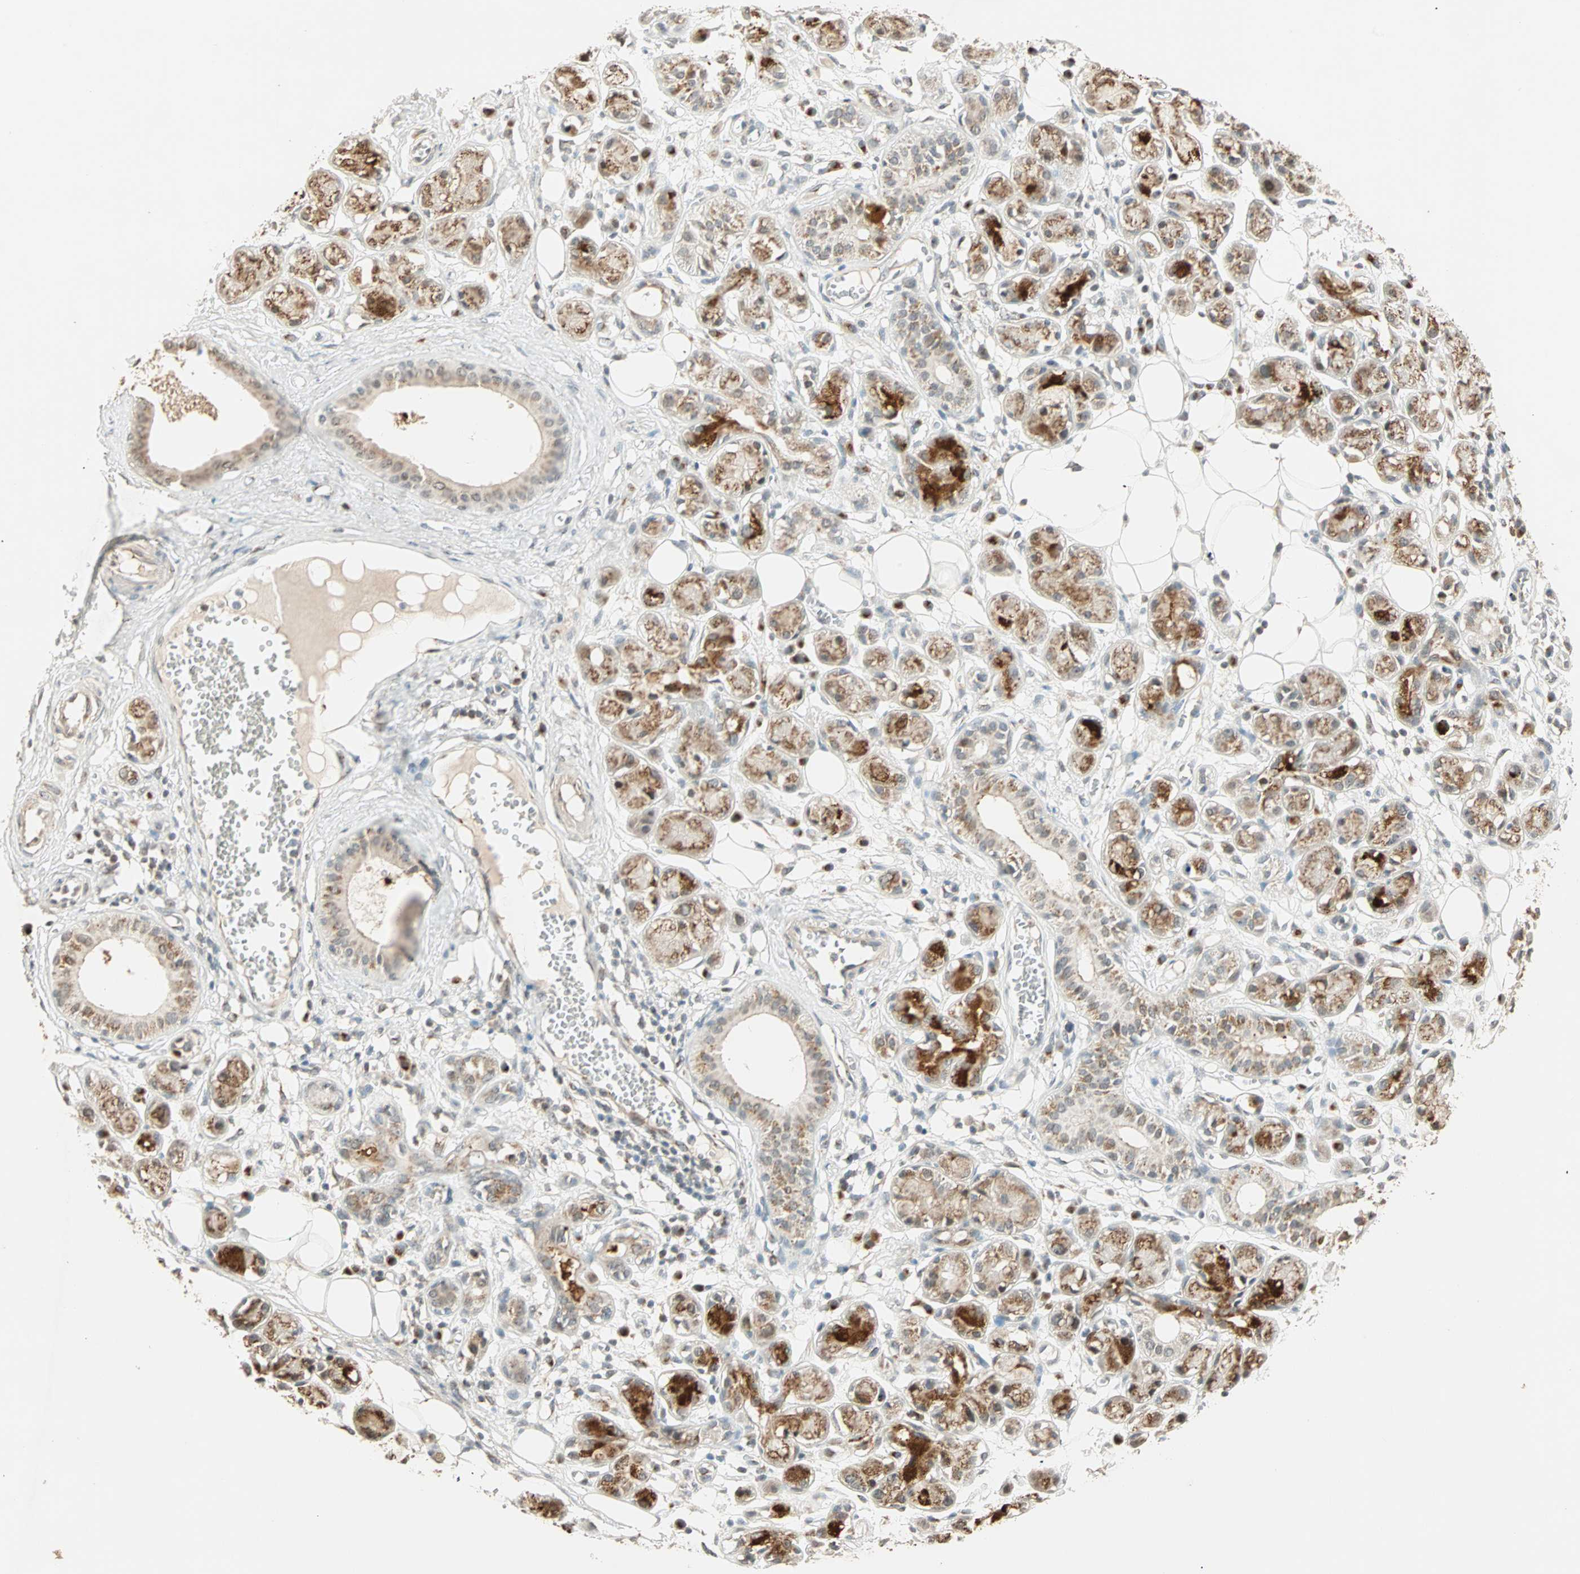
{"staining": {"intensity": "weak", "quantity": "25%-75%", "location": "cytoplasmic/membranous"}, "tissue": "adipose tissue", "cell_type": "Adipocytes", "image_type": "normal", "snomed": [{"axis": "morphology", "description": "Normal tissue, NOS"}, {"axis": "morphology", "description": "Inflammation, NOS"}, {"axis": "topography", "description": "Vascular tissue"}, {"axis": "topography", "description": "Salivary gland"}], "caption": "Protein expression analysis of benign adipose tissue displays weak cytoplasmic/membranous staining in approximately 25%-75% of adipocytes. Using DAB (brown) and hematoxylin (blue) stains, captured at high magnification using brightfield microscopy.", "gene": "PRDM2", "patient": {"sex": "female", "age": 75}}